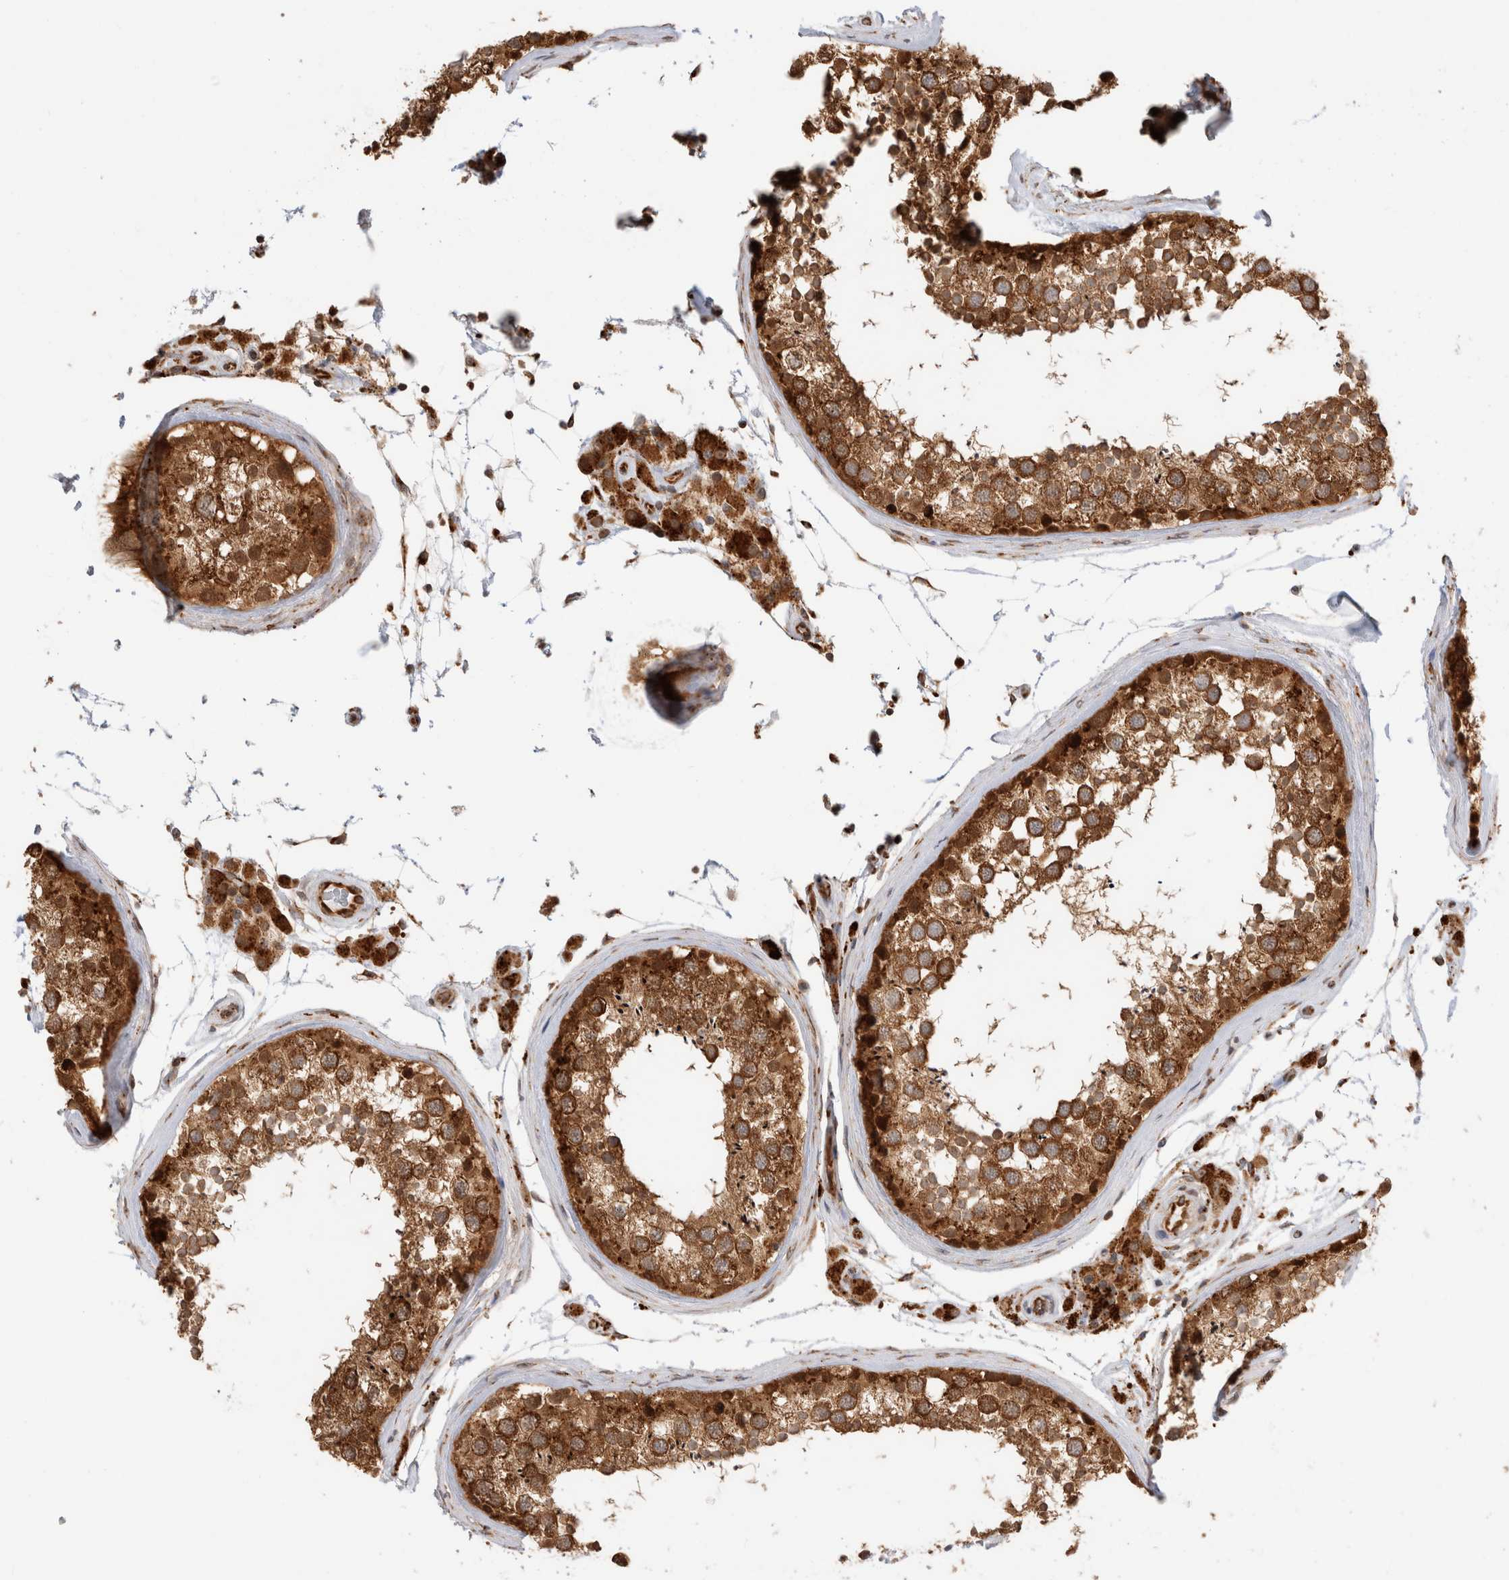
{"staining": {"intensity": "strong", "quantity": ">75%", "location": "cytoplasmic/membranous"}, "tissue": "testis", "cell_type": "Cells in seminiferous ducts", "image_type": "normal", "snomed": [{"axis": "morphology", "description": "Normal tissue, NOS"}, {"axis": "topography", "description": "Testis"}], "caption": "Immunohistochemistry histopathology image of normal testis stained for a protein (brown), which reveals high levels of strong cytoplasmic/membranous staining in approximately >75% of cells in seminiferous ducts.", "gene": "ACTL9", "patient": {"sex": "male", "age": 46}}